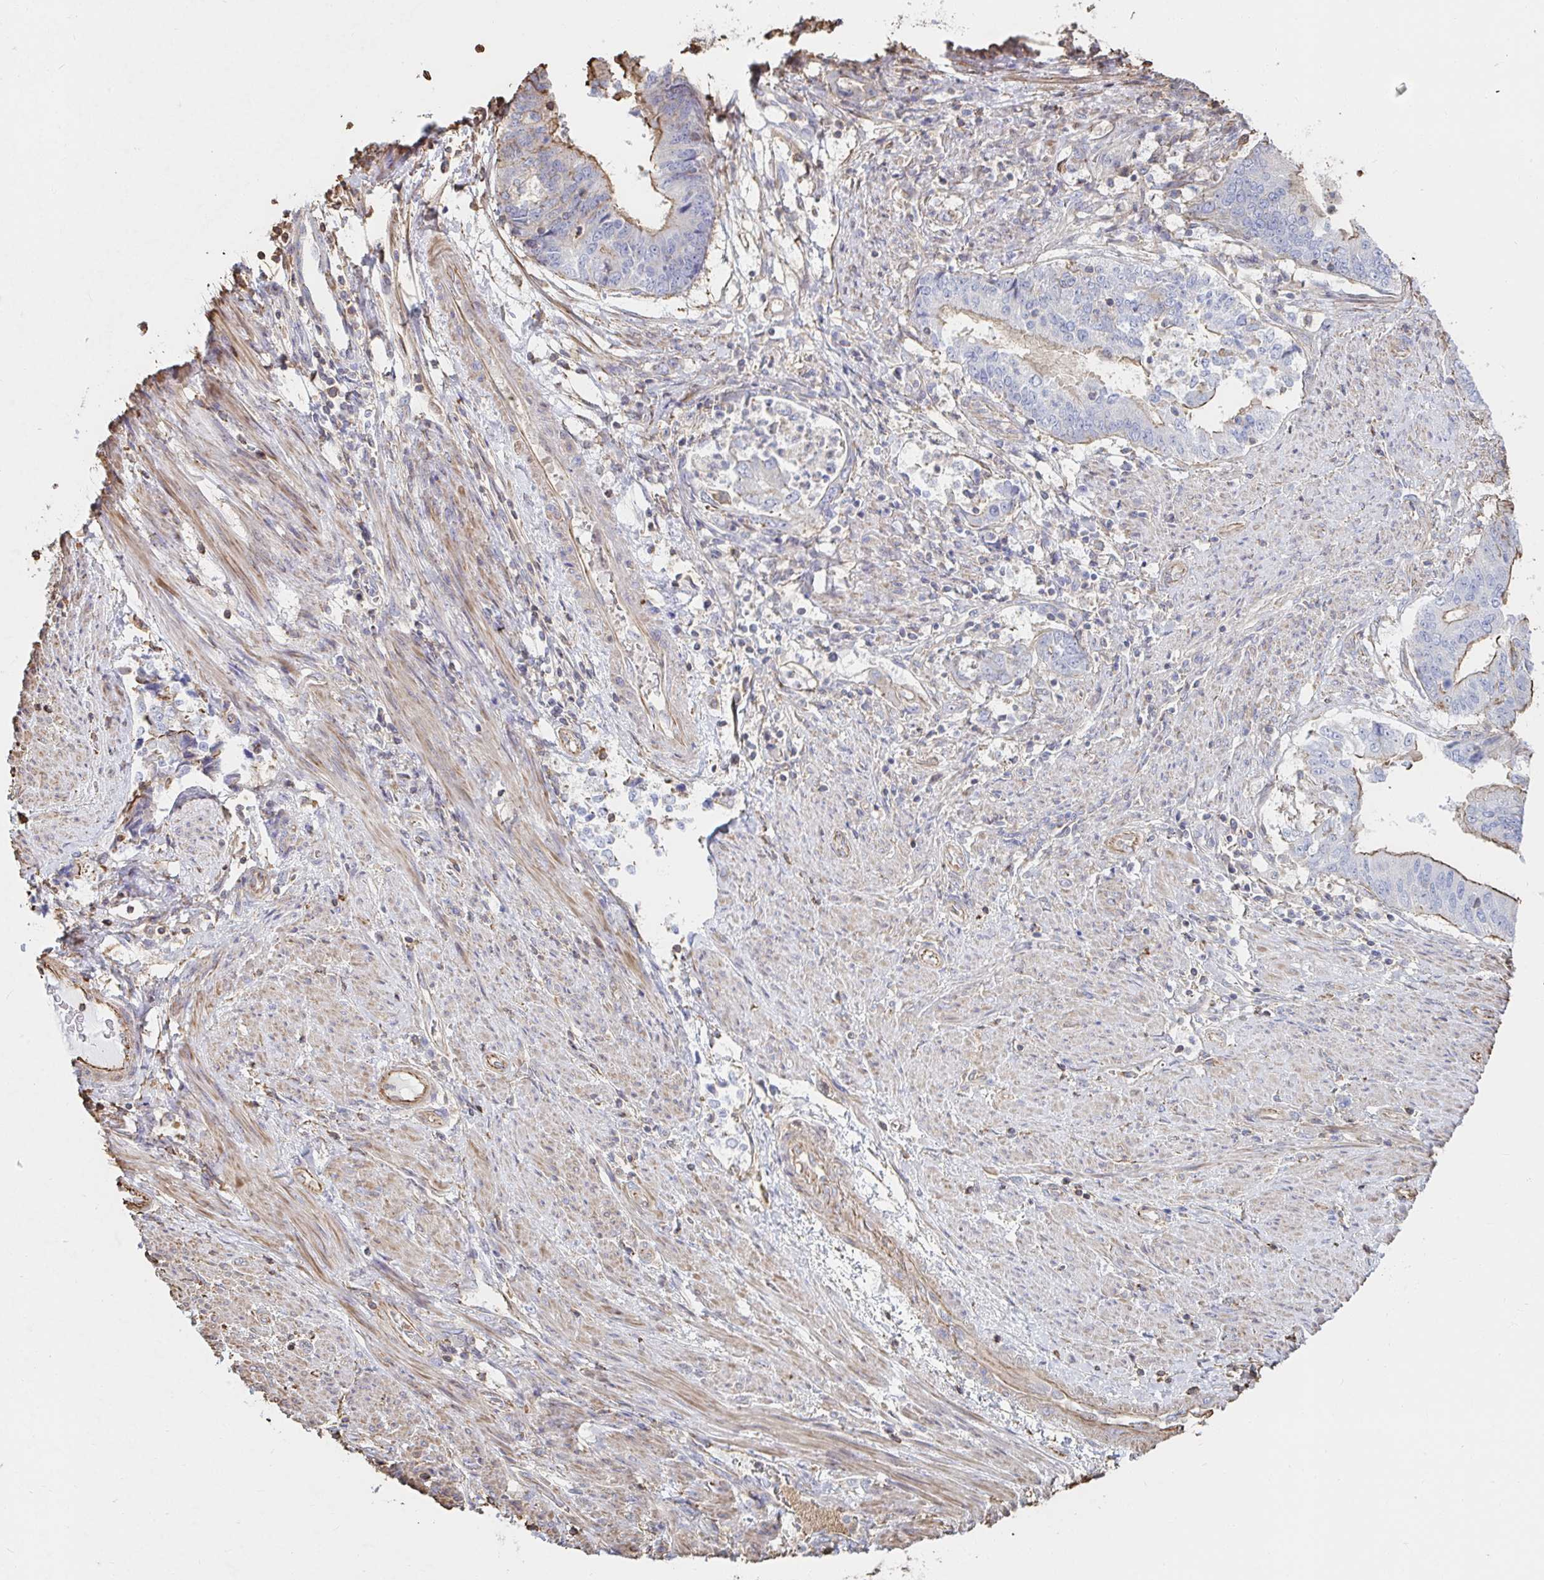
{"staining": {"intensity": "weak", "quantity": "<25%", "location": "cytoplasmic/membranous"}, "tissue": "endometrial cancer", "cell_type": "Tumor cells", "image_type": "cancer", "snomed": [{"axis": "morphology", "description": "Adenocarcinoma, NOS"}, {"axis": "topography", "description": "Endometrium"}], "caption": "An image of human adenocarcinoma (endometrial) is negative for staining in tumor cells.", "gene": "PTPN14", "patient": {"sex": "female", "age": 65}}